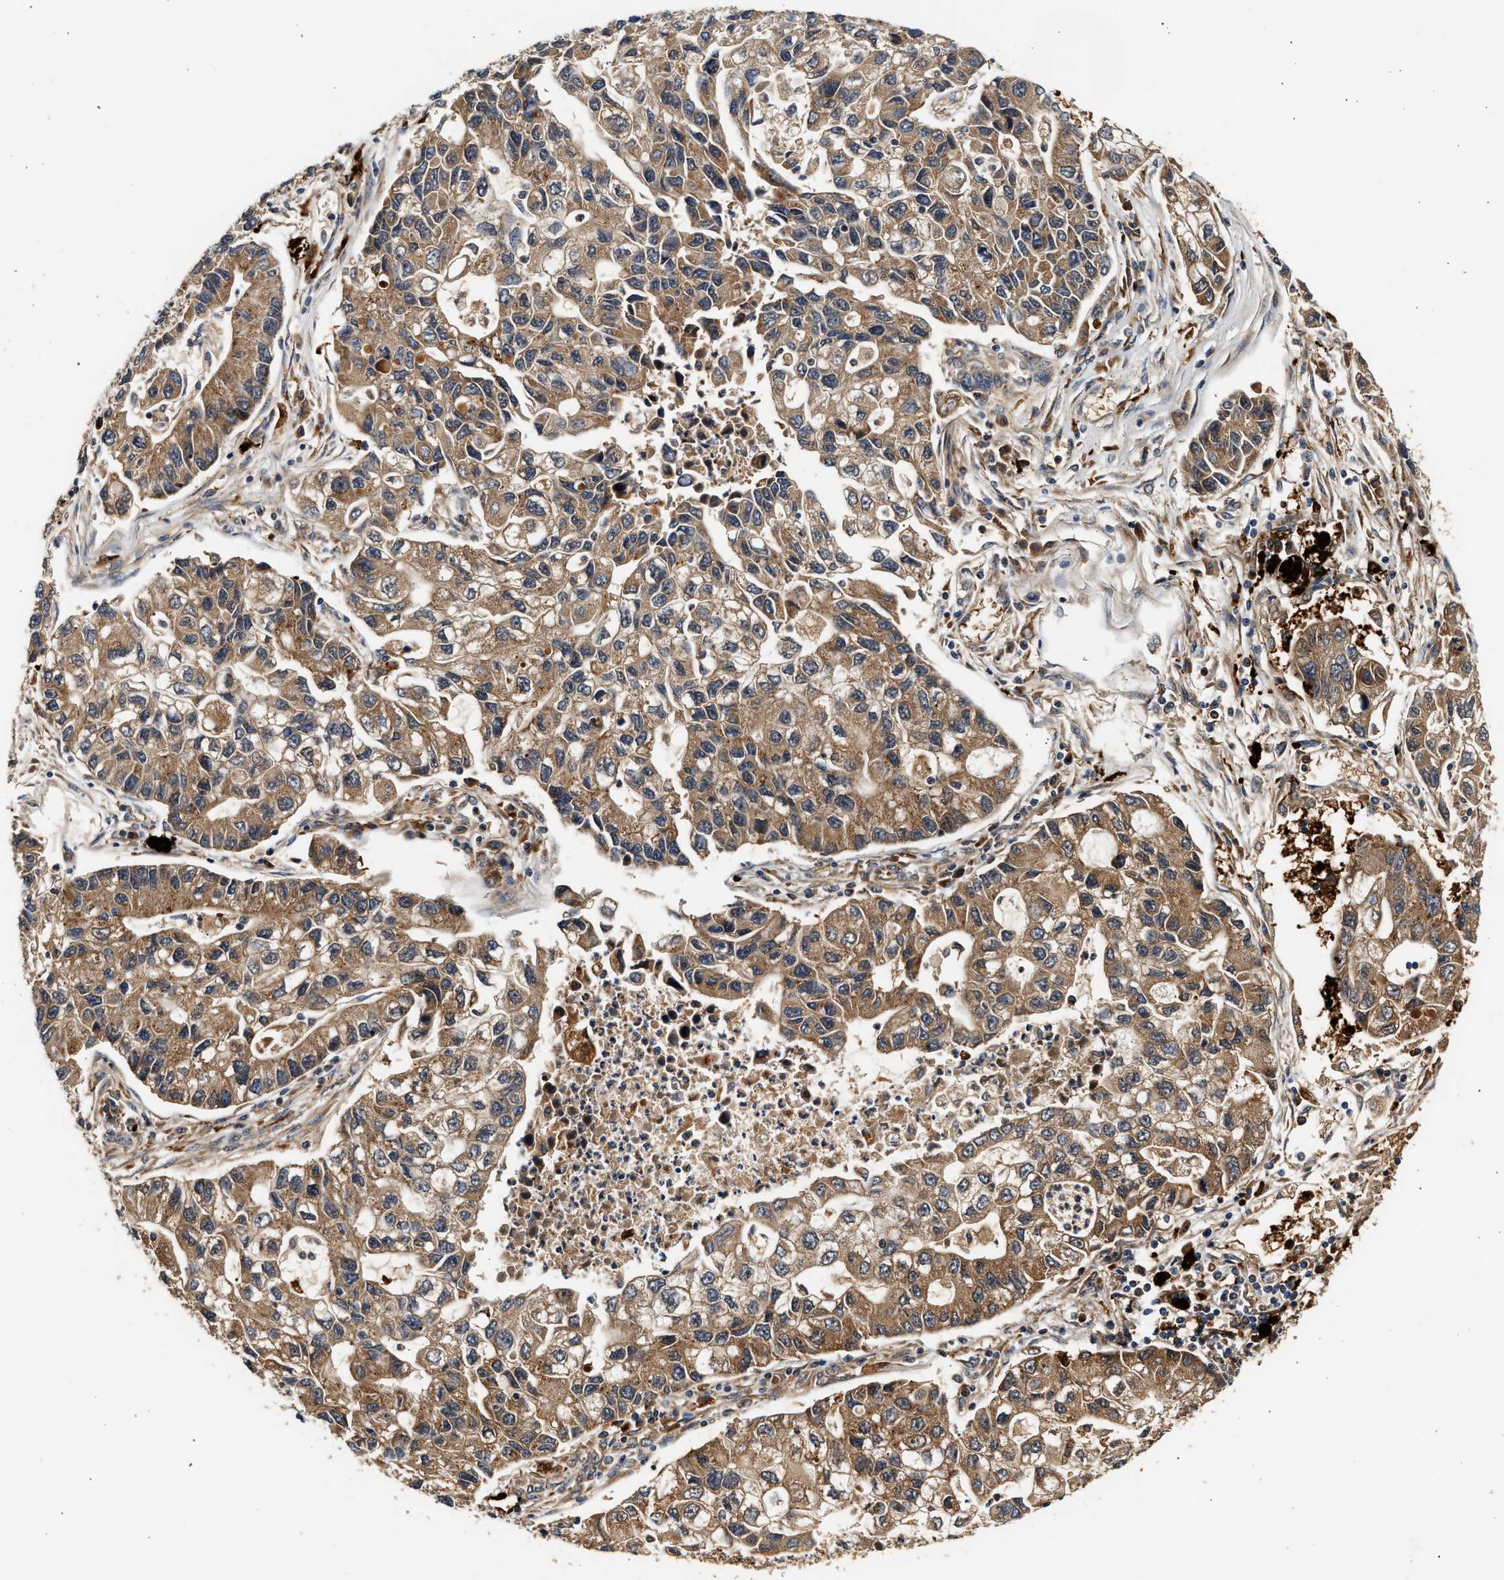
{"staining": {"intensity": "moderate", "quantity": ">75%", "location": "cytoplasmic/membranous"}, "tissue": "lung cancer", "cell_type": "Tumor cells", "image_type": "cancer", "snomed": [{"axis": "morphology", "description": "Adenocarcinoma, NOS"}, {"axis": "topography", "description": "Lung"}], "caption": "Approximately >75% of tumor cells in lung cancer (adenocarcinoma) reveal moderate cytoplasmic/membranous protein staining as visualized by brown immunohistochemical staining.", "gene": "PLD3", "patient": {"sex": "female", "age": 51}}